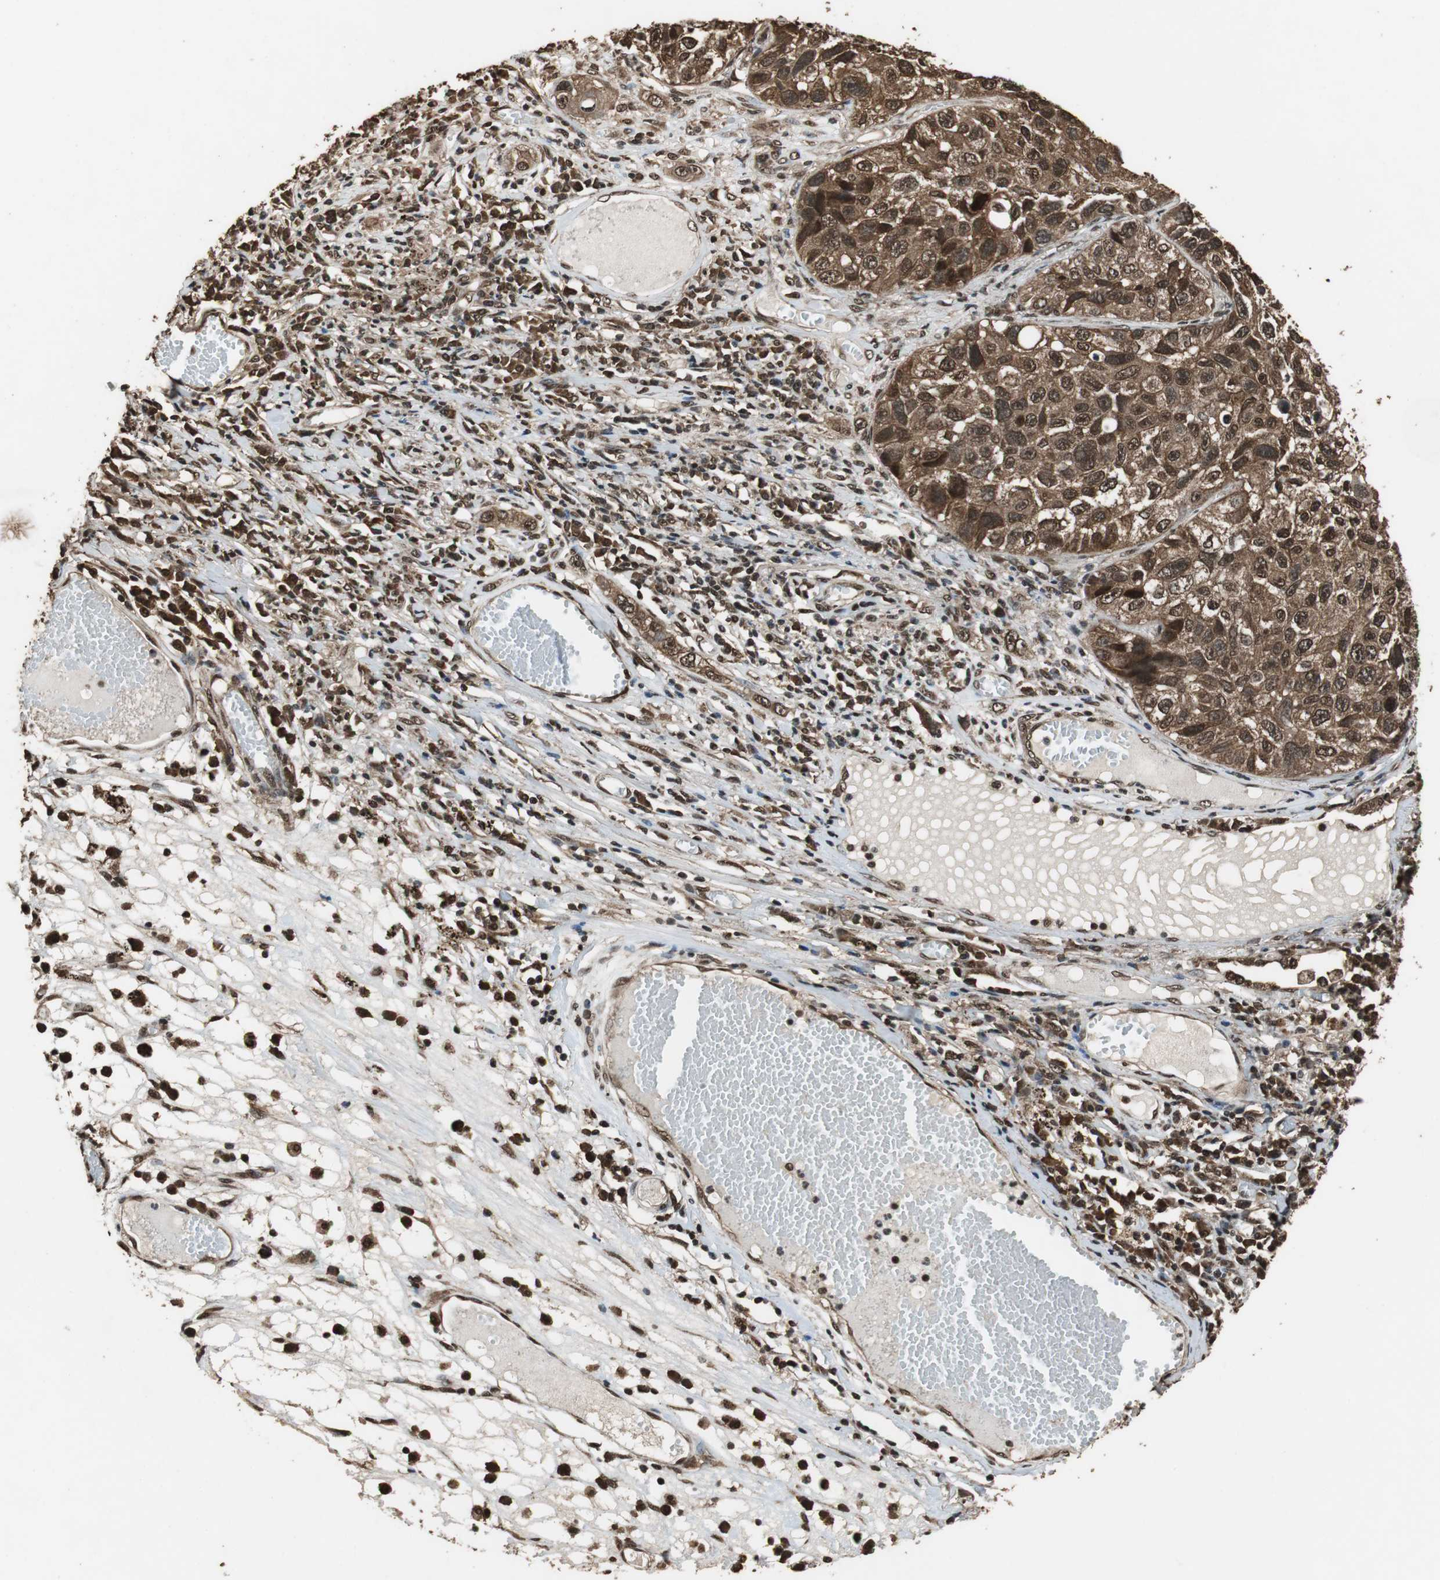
{"staining": {"intensity": "strong", "quantity": ">75%", "location": "cytoplasmic/membranous,nuclear"}, "tissue": "lung cancer", "cell_type": "Tumor cells", "image_type": "cancer", "snomed": [{"axis": "morphology", "description": "Squamous cell carcinoma, NOS"}, {"axis": "topography", "description": "Lung"}], "caption": "Brown immunohistochemical staining in lung squamous cell carcinoma displays strong cytoplasmic/membranous and nuclear staining in about >75% of tumor cells.", "gene": "ZNF18", "patient": {"sex": "male", "age": 71}}